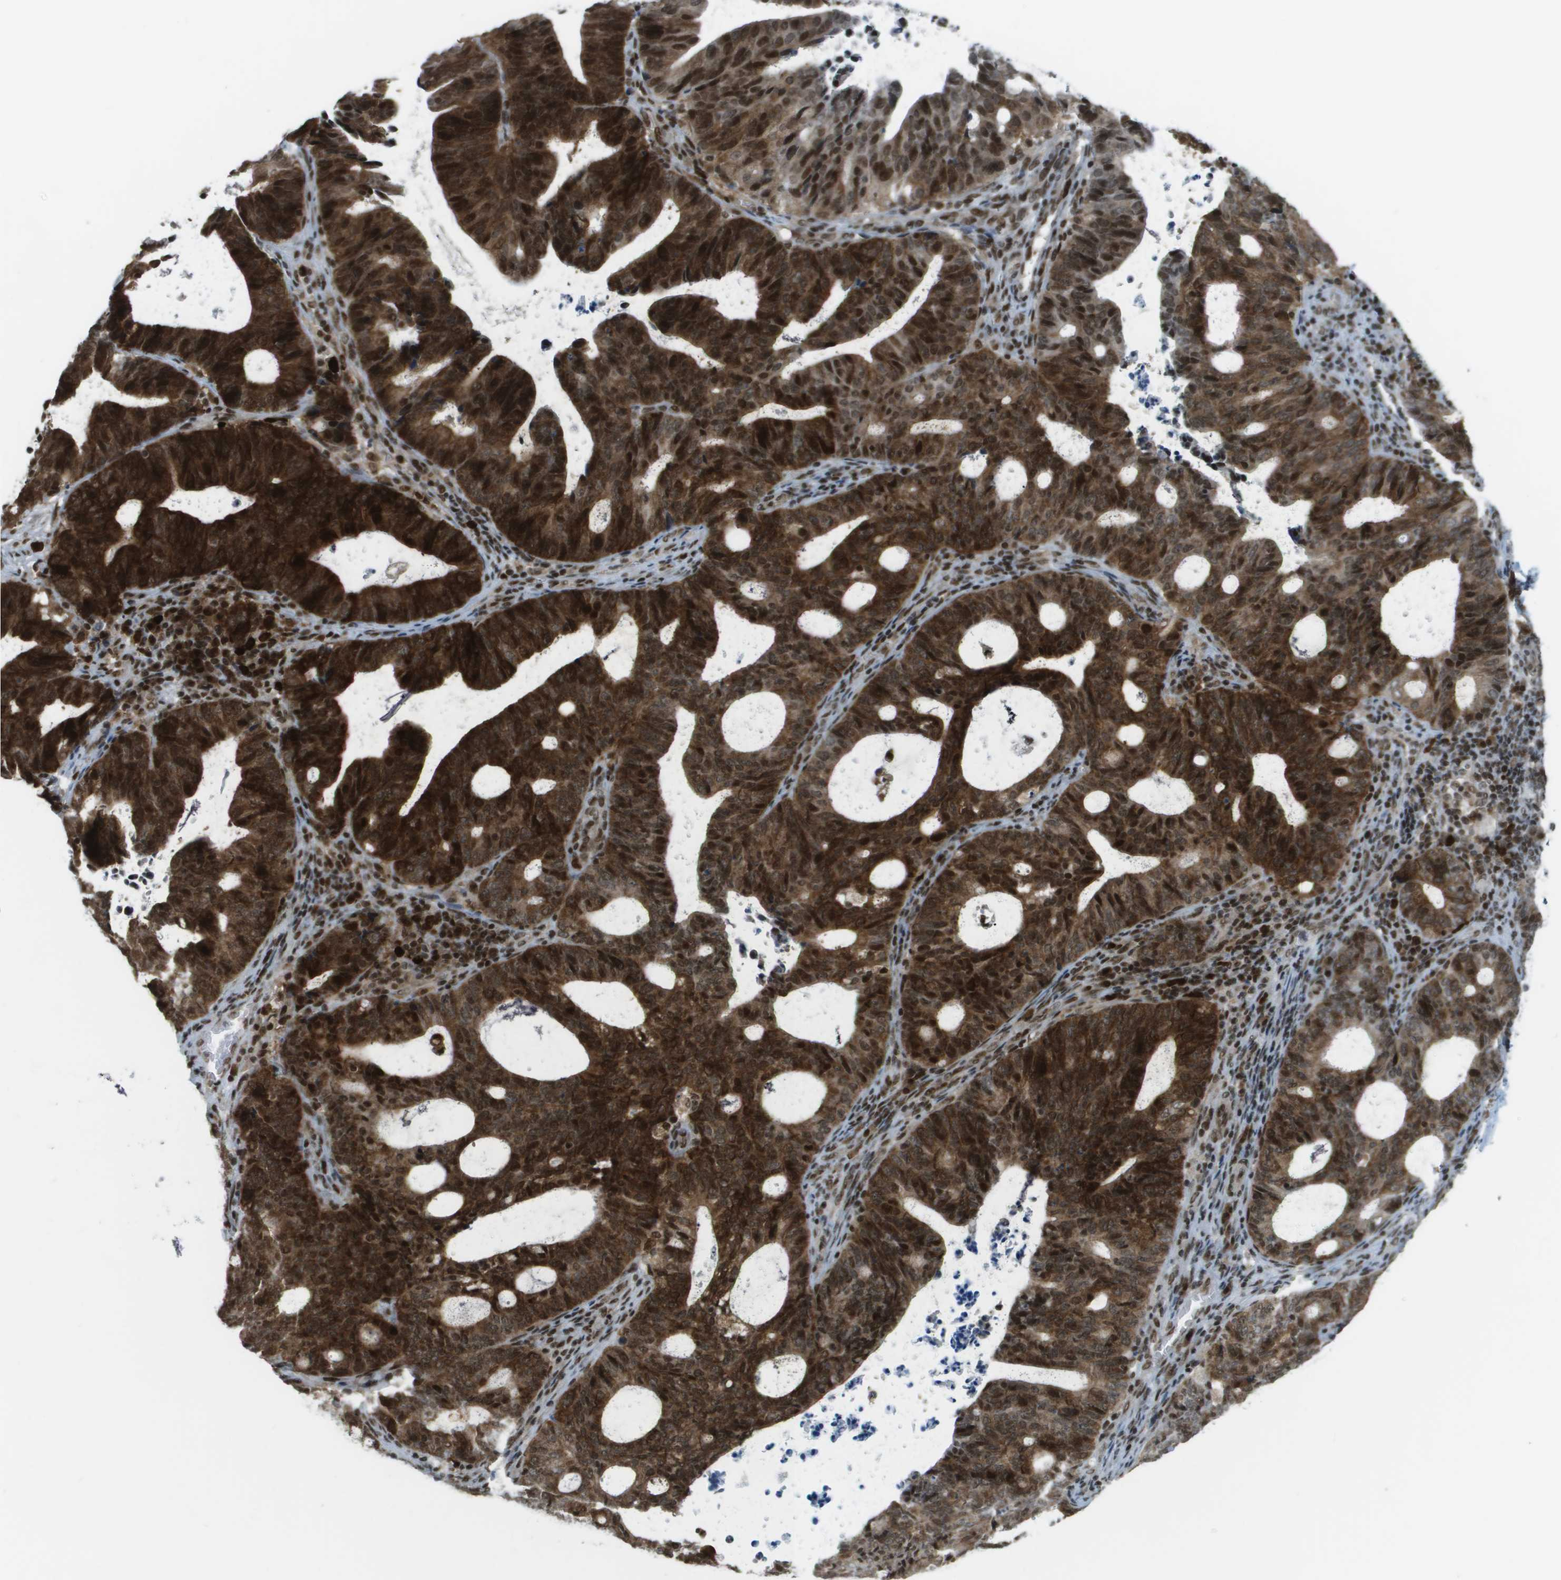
{"staining": {"intensity": "strong", "quantity": ">75%", "location": "cytoplasmic/membranous,nuclear"}, "tissue": "endometrial cancer", "cell_type": "Tumor cells", "image_type": "cancer", "snomed": [{"axis": "morphology", "description": "Adenocarcinoma, NOS"}, {"axis": "topography", "description": "Uterus"}], "caption": "Adenocarcinoma (endometrial) was stained to show a protein in brown. There is high levels of strong cytoplasmic/membranous and nuclear positivity in about >75% of tumor cells. (DAB IHC with brightfield microscopy, high magnification).", "gene": "IRF7", "patient": {"sex": "female", "age": 83}}